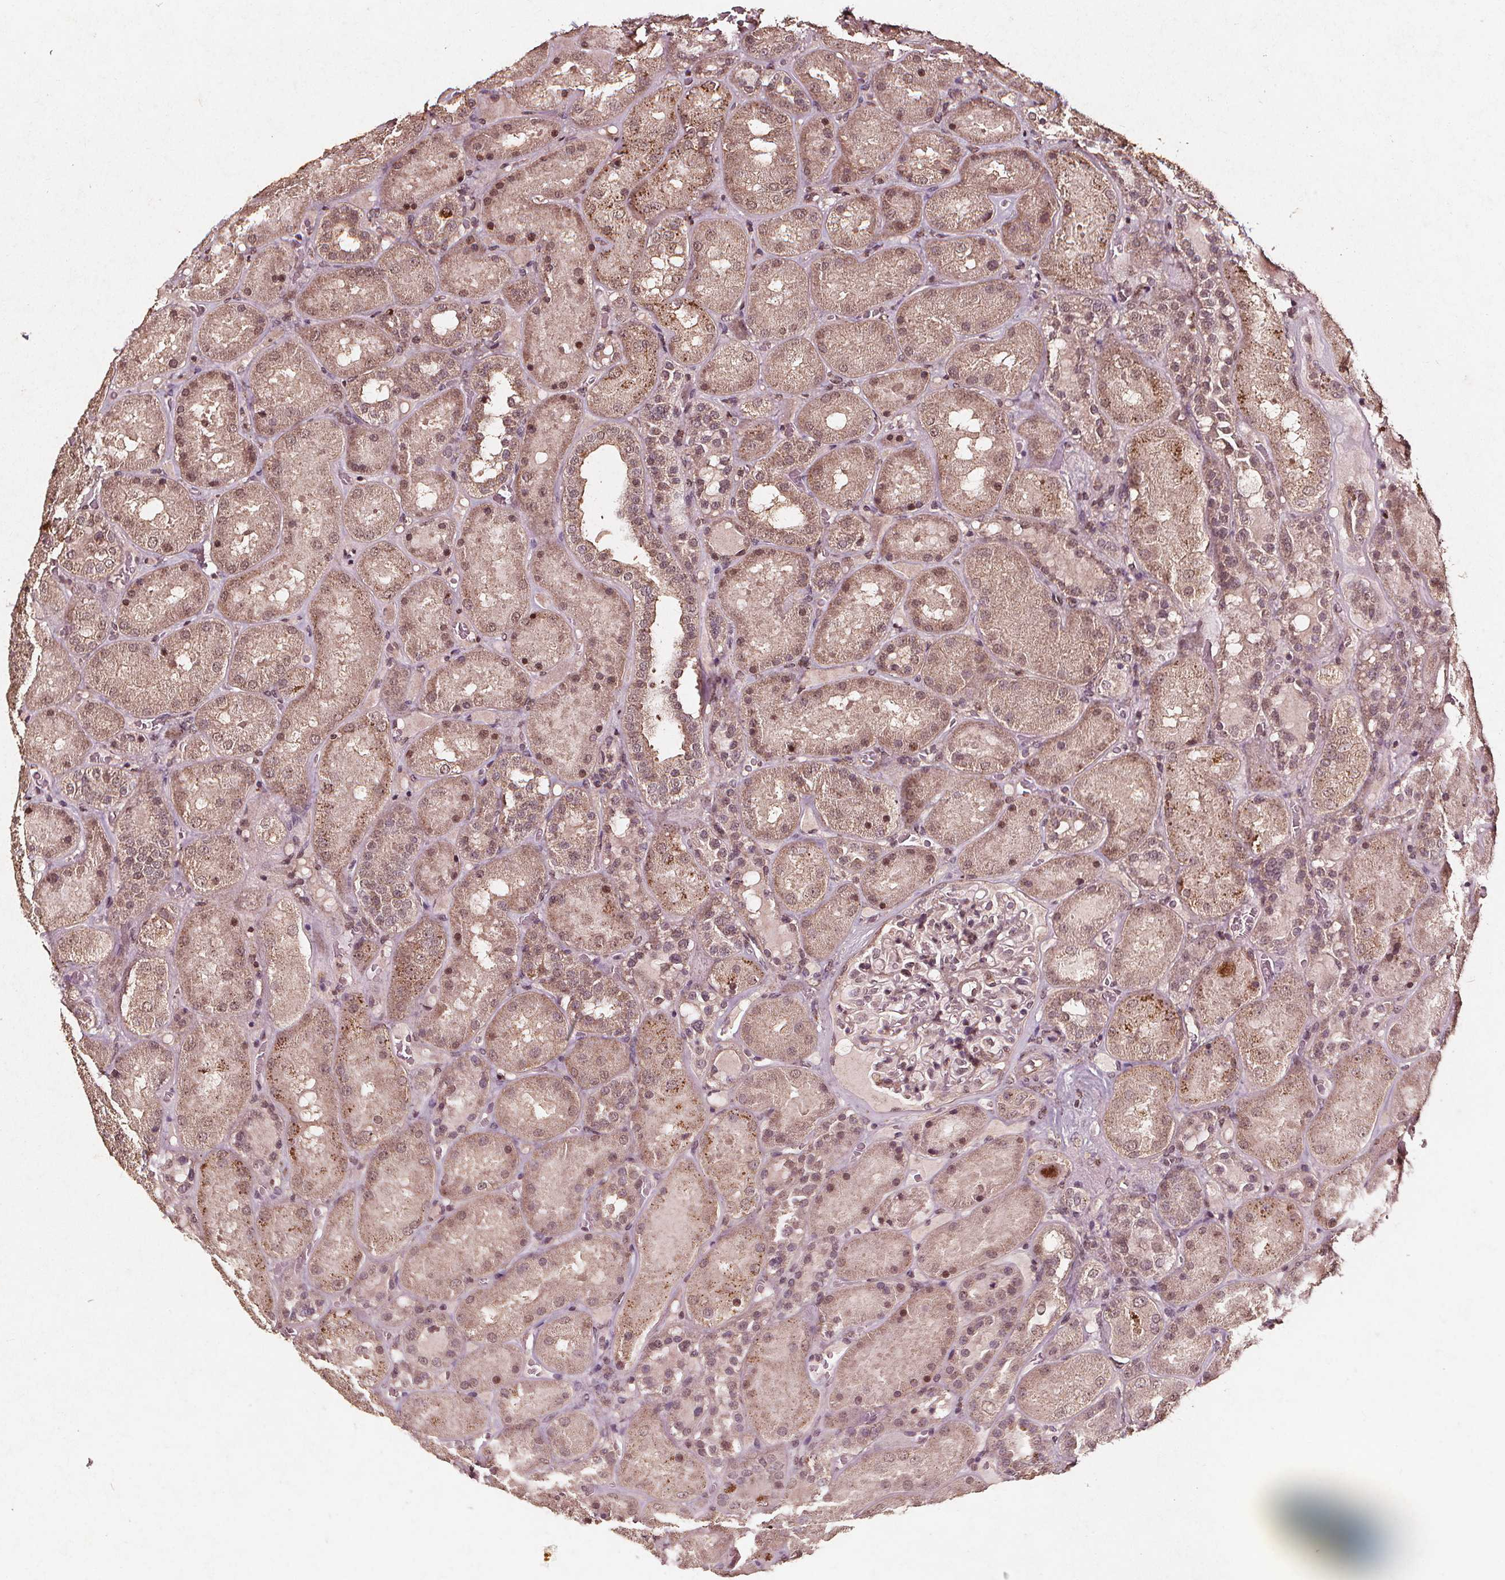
{"staining": {"intensity": "weak", "quantity": "25%-75%", "location": "nuclear"}, "tissue": "kidney", "cell_type": "Cells in glomeruli", "image_type": "normal", "snomed": [{"axis": "morphology", "description": "Normal tissue, NOS"}, {"axis": "topography", "description": "Kidney"}], "caption": "Kidney was stained to show a protein in brown. There is low levels of weak nuclear positivity in approximately 25%-75% of cells in glomeruli.", "gene": "ABCA1", "patient": {"sex": "male", "age": 73}}